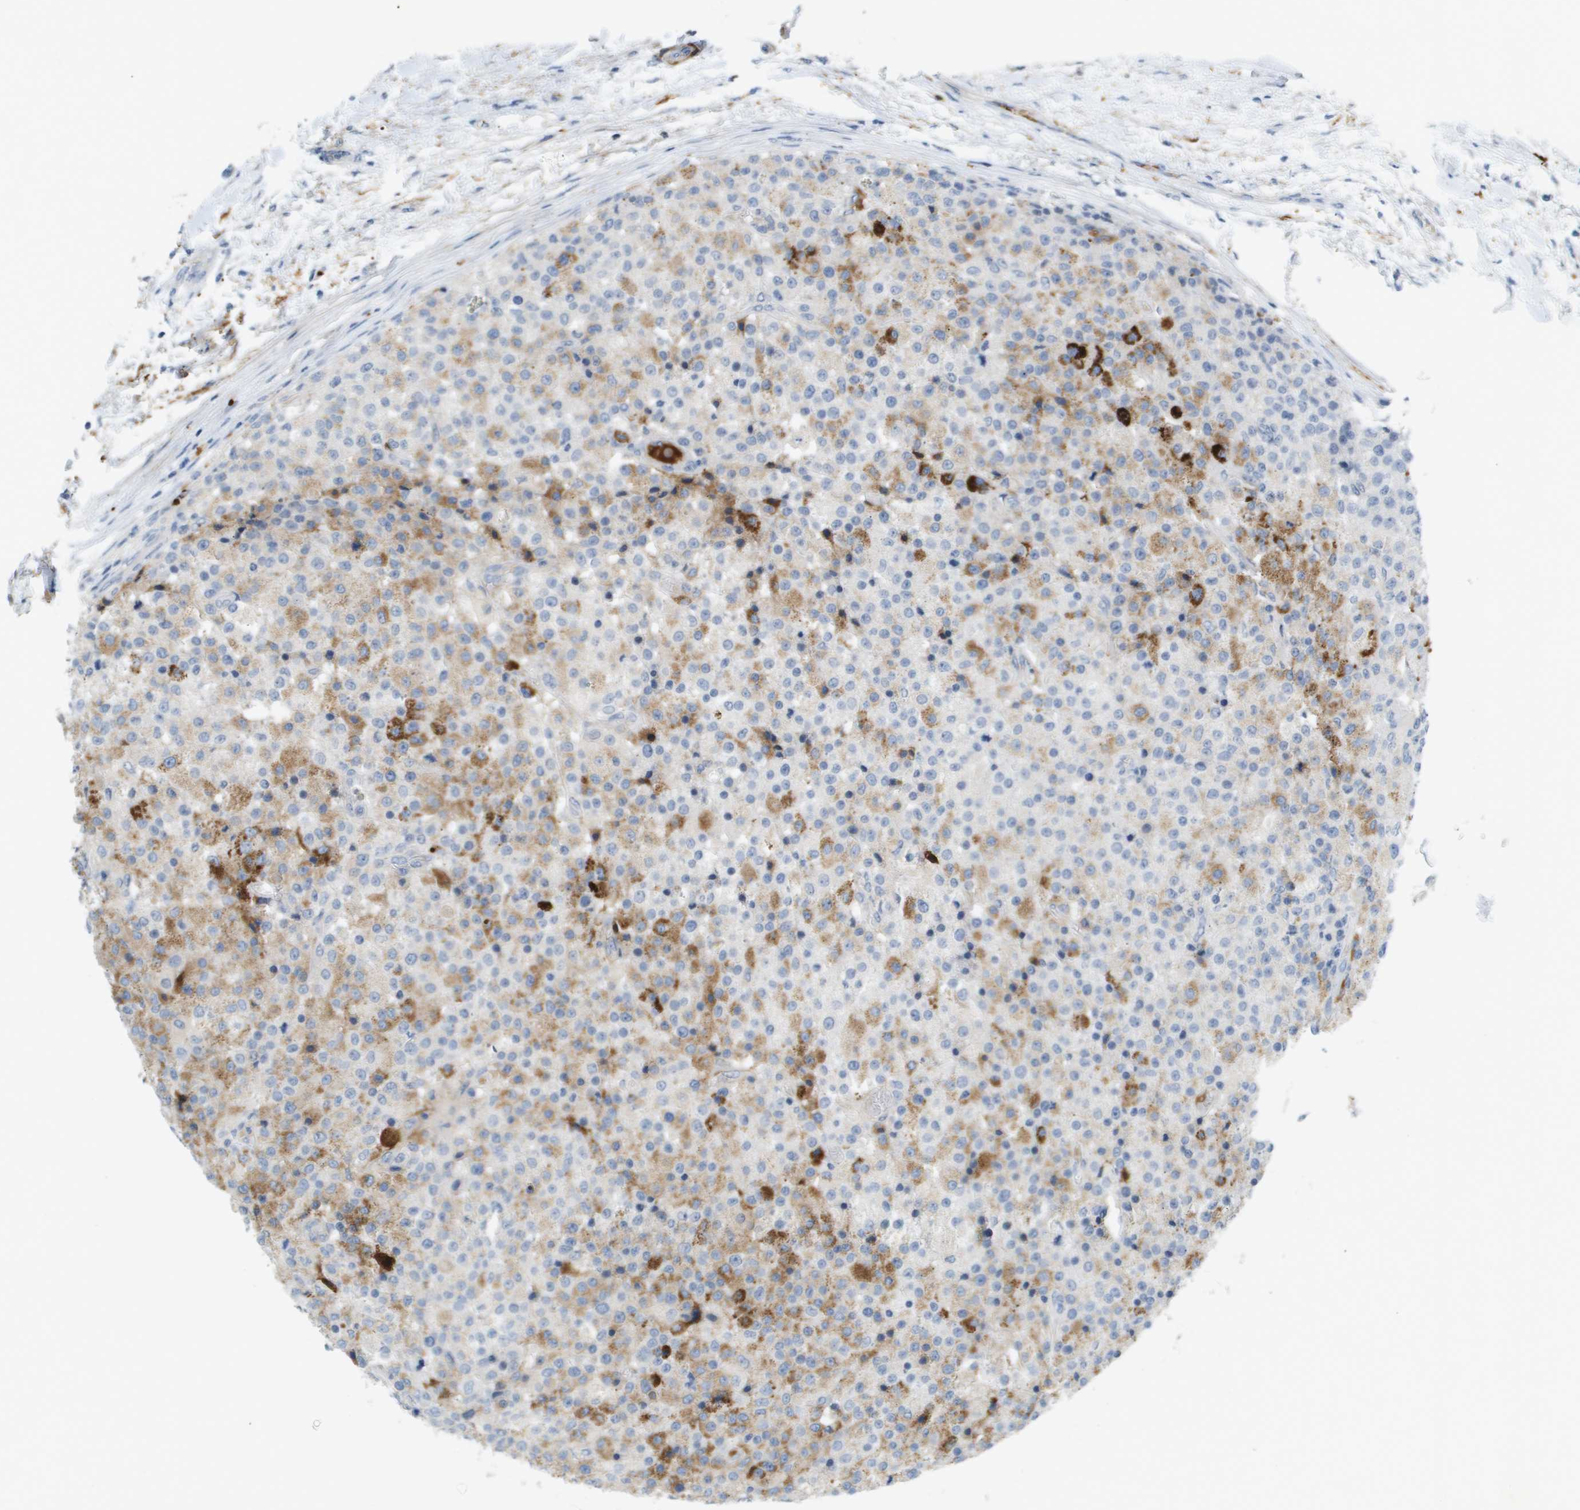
{"staining": {"intensity": "weak", "quantity": "<25%", "location": "cytoplasmic/membranous"}, "tissue": "testis cancer", "cell_type": "Tumor cells", "image_type": "cancer", "snomed": [{"axis": "morphology", "description": "Seminoma, NOS"}, {"axis": "topography", "description": "Testis"}], "caption": "Human testis seminoma stained for a protein using immunohistochemistry (IHC) shows no staining in tumor cells.", "gene": "VTN", "patient": {"sex": "male", "age": 59}}